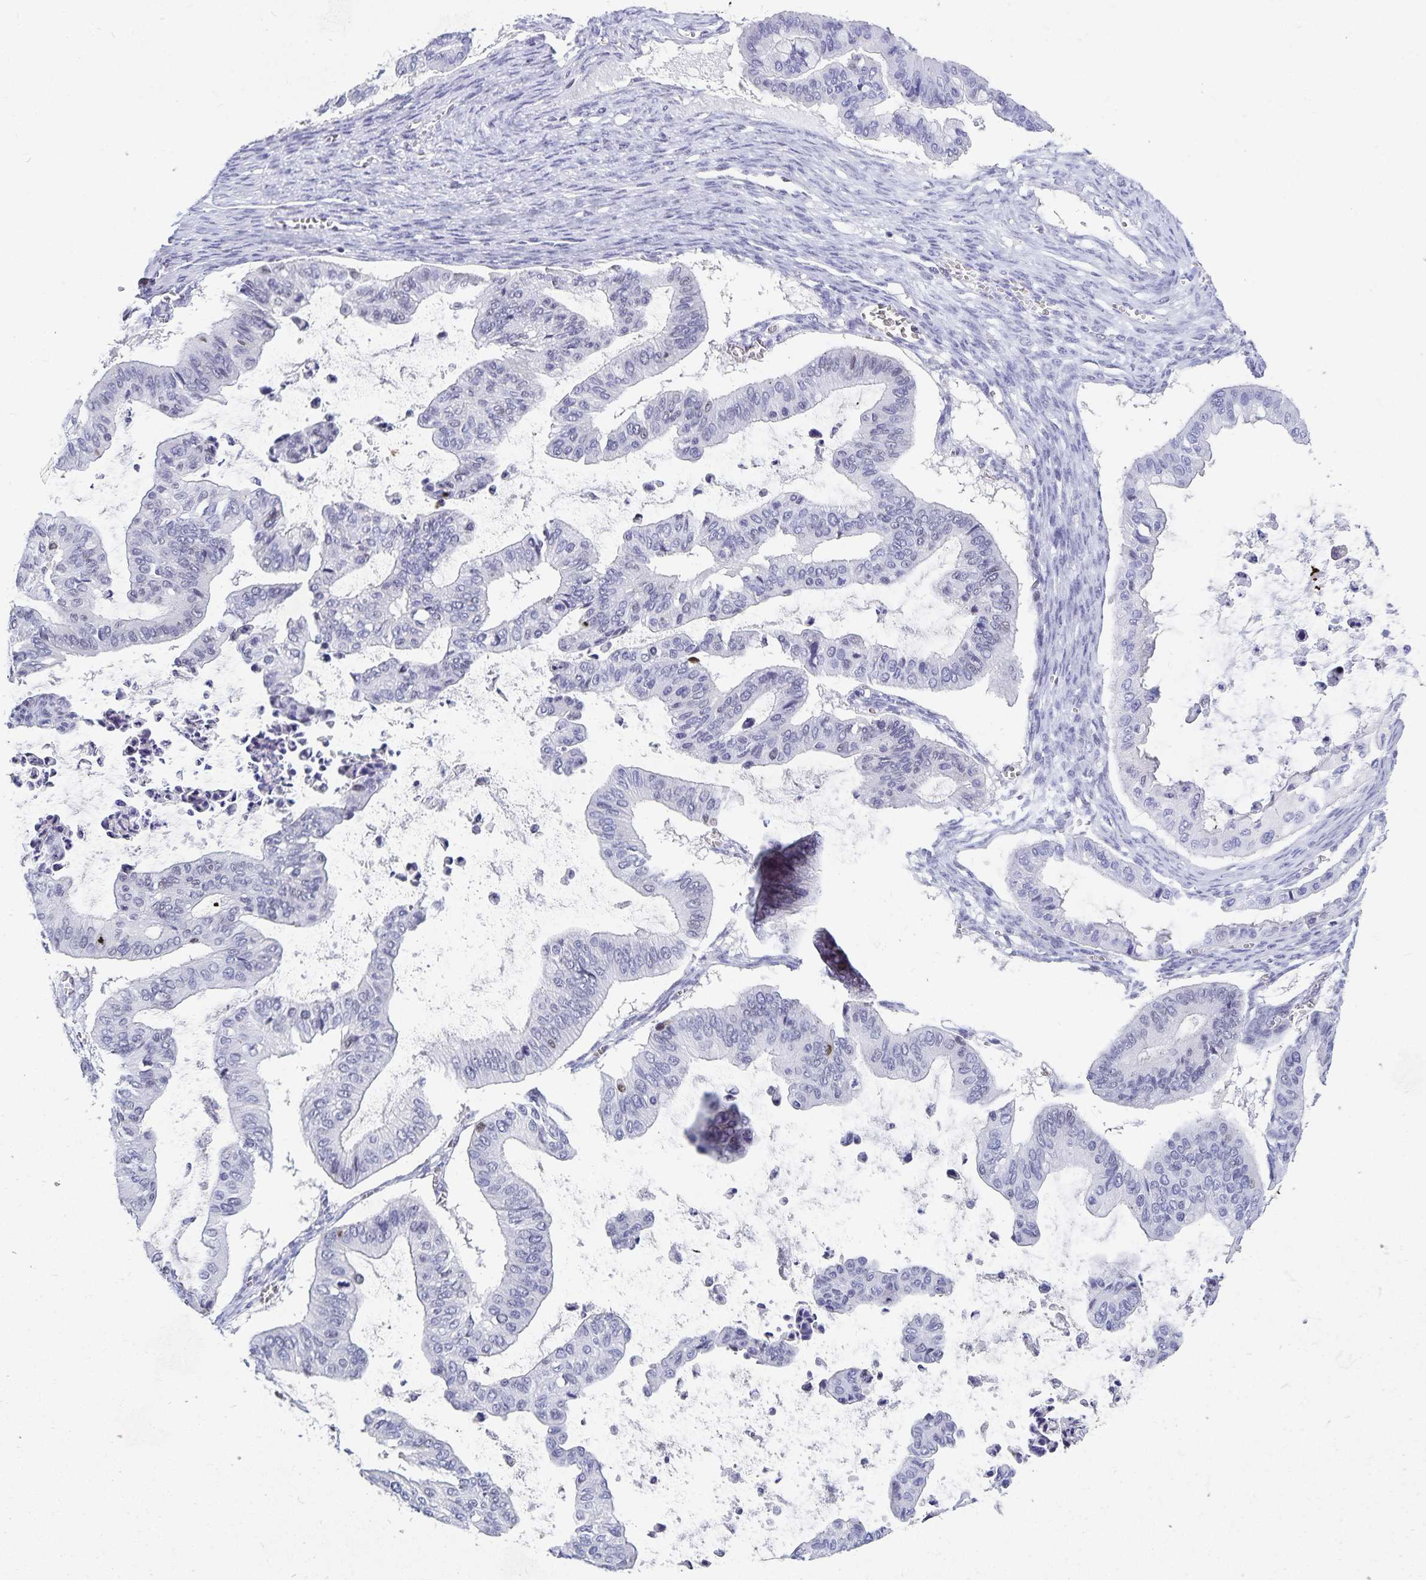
{"staining": {"intensity": "negative", "quantity": "none", "location": "none"}, "tissue": "ovarian cancer", "cell_type": "Tumor cells", "image_type": "cancer", "snomed": [{"axis": "morphology", "description": "Cystadenocarcinoma, mucinous, NOS"}, {"axis": "topography", "description": "Ovary"}], "caption": "This is an immunohistochemistry image of human ovarian cancer (mucinous cystadenocarcinoma). There is no expression in tumor cells.", "gene": "HMGB3", "patient": {"sex": "female", "age": 72}}